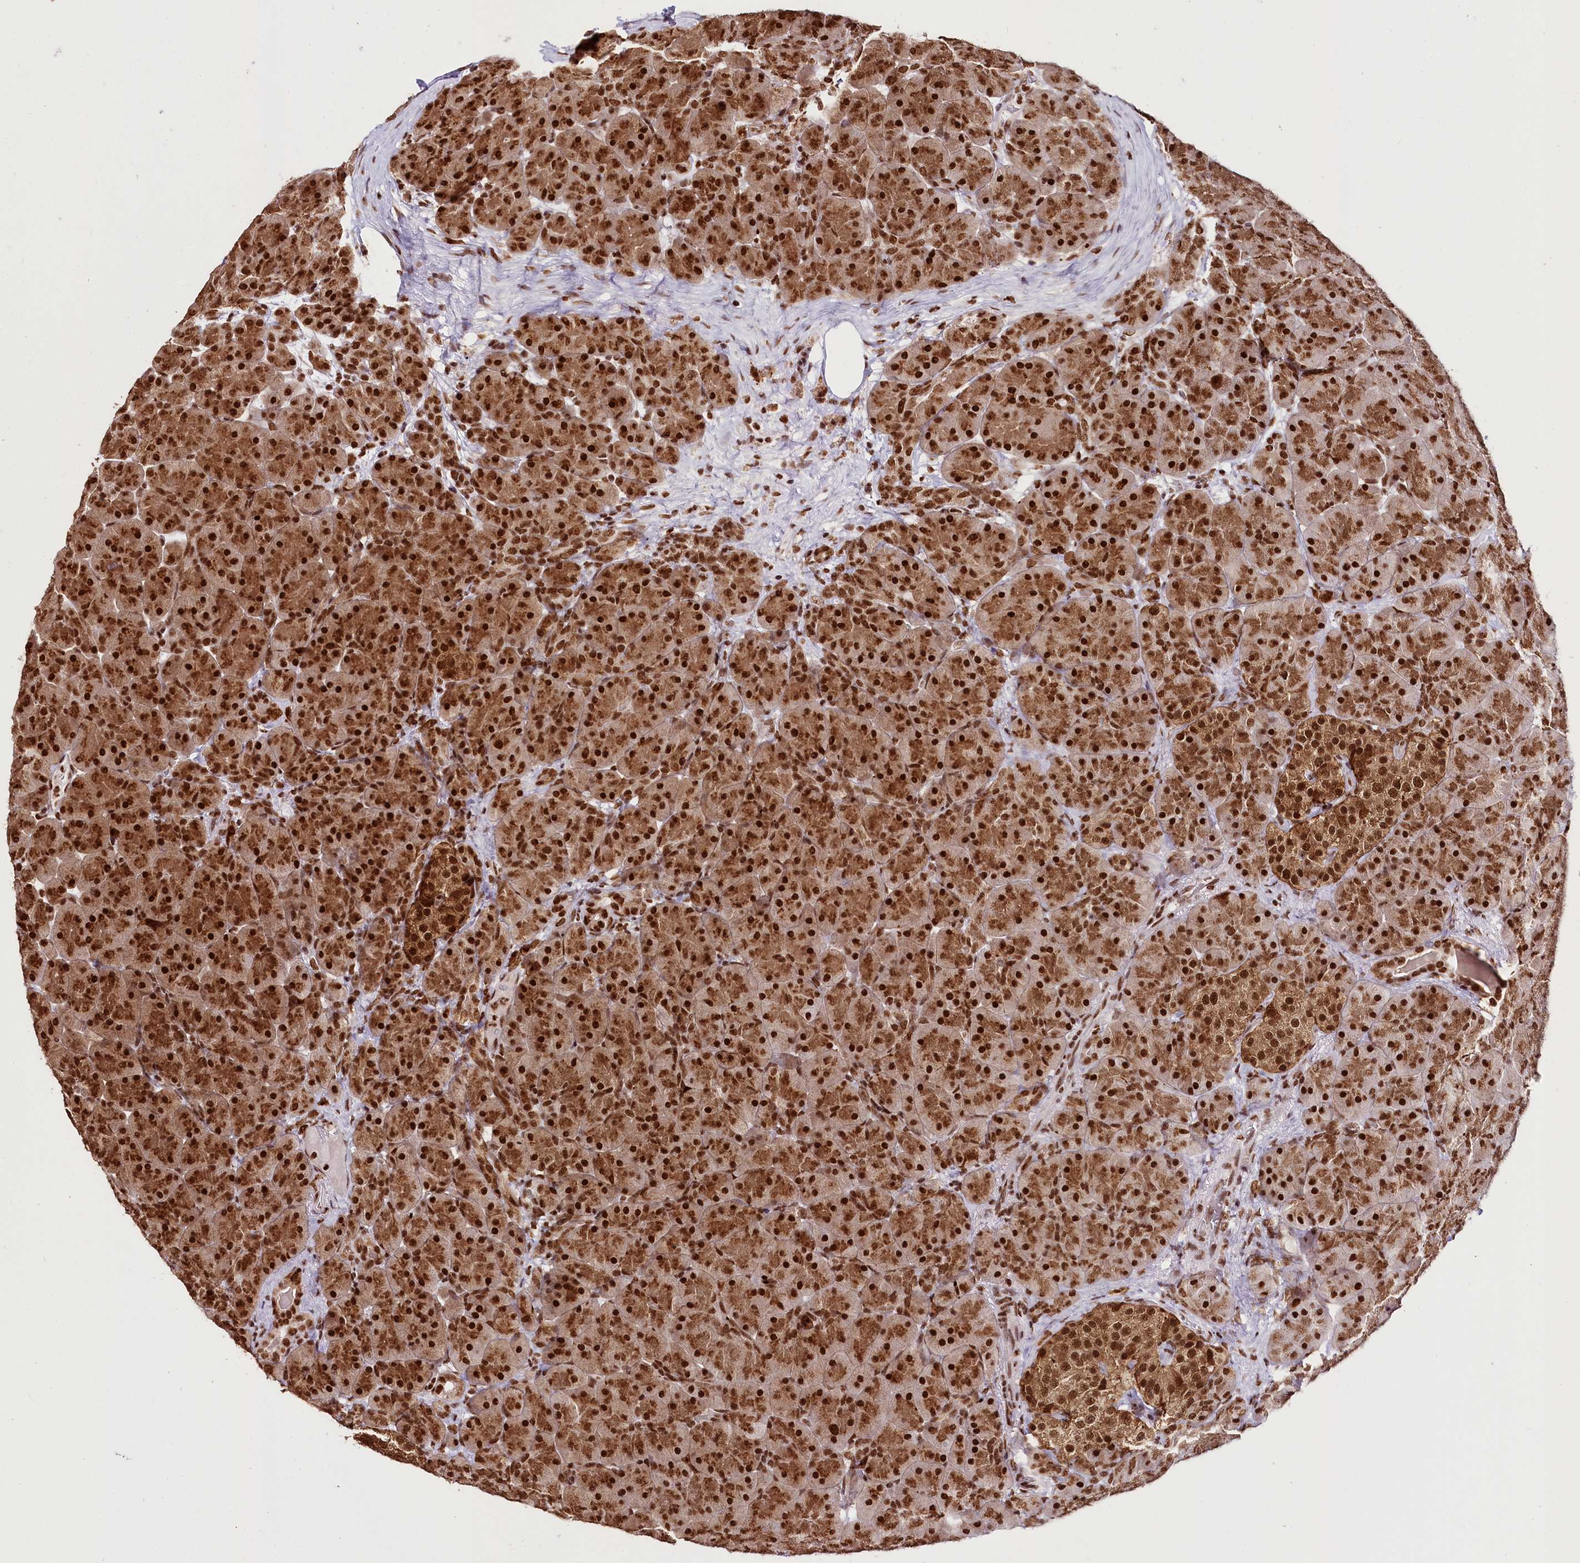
{"staining": {"intensity": "strong", "quantity": ">75%", "location": "cytoplasmic/membranous,nuclear"}, "tissue": "pancreas", "cell_type": "Exocrine glandular cells", "image_type": "normal", "snomed": [{"axis": "morphology", "description": "Normal tissue, NOS"}, {"axis": "topography", "description": "Pancreas"}], "caption": "An image of human pancreas stained for a protein demonstrates strong cytoplasmic/membranous,nuclear brown staining in exocrine glandular cells.", "gene": "SMARCE1", "patient": {"sex": "male", "age": 66}}